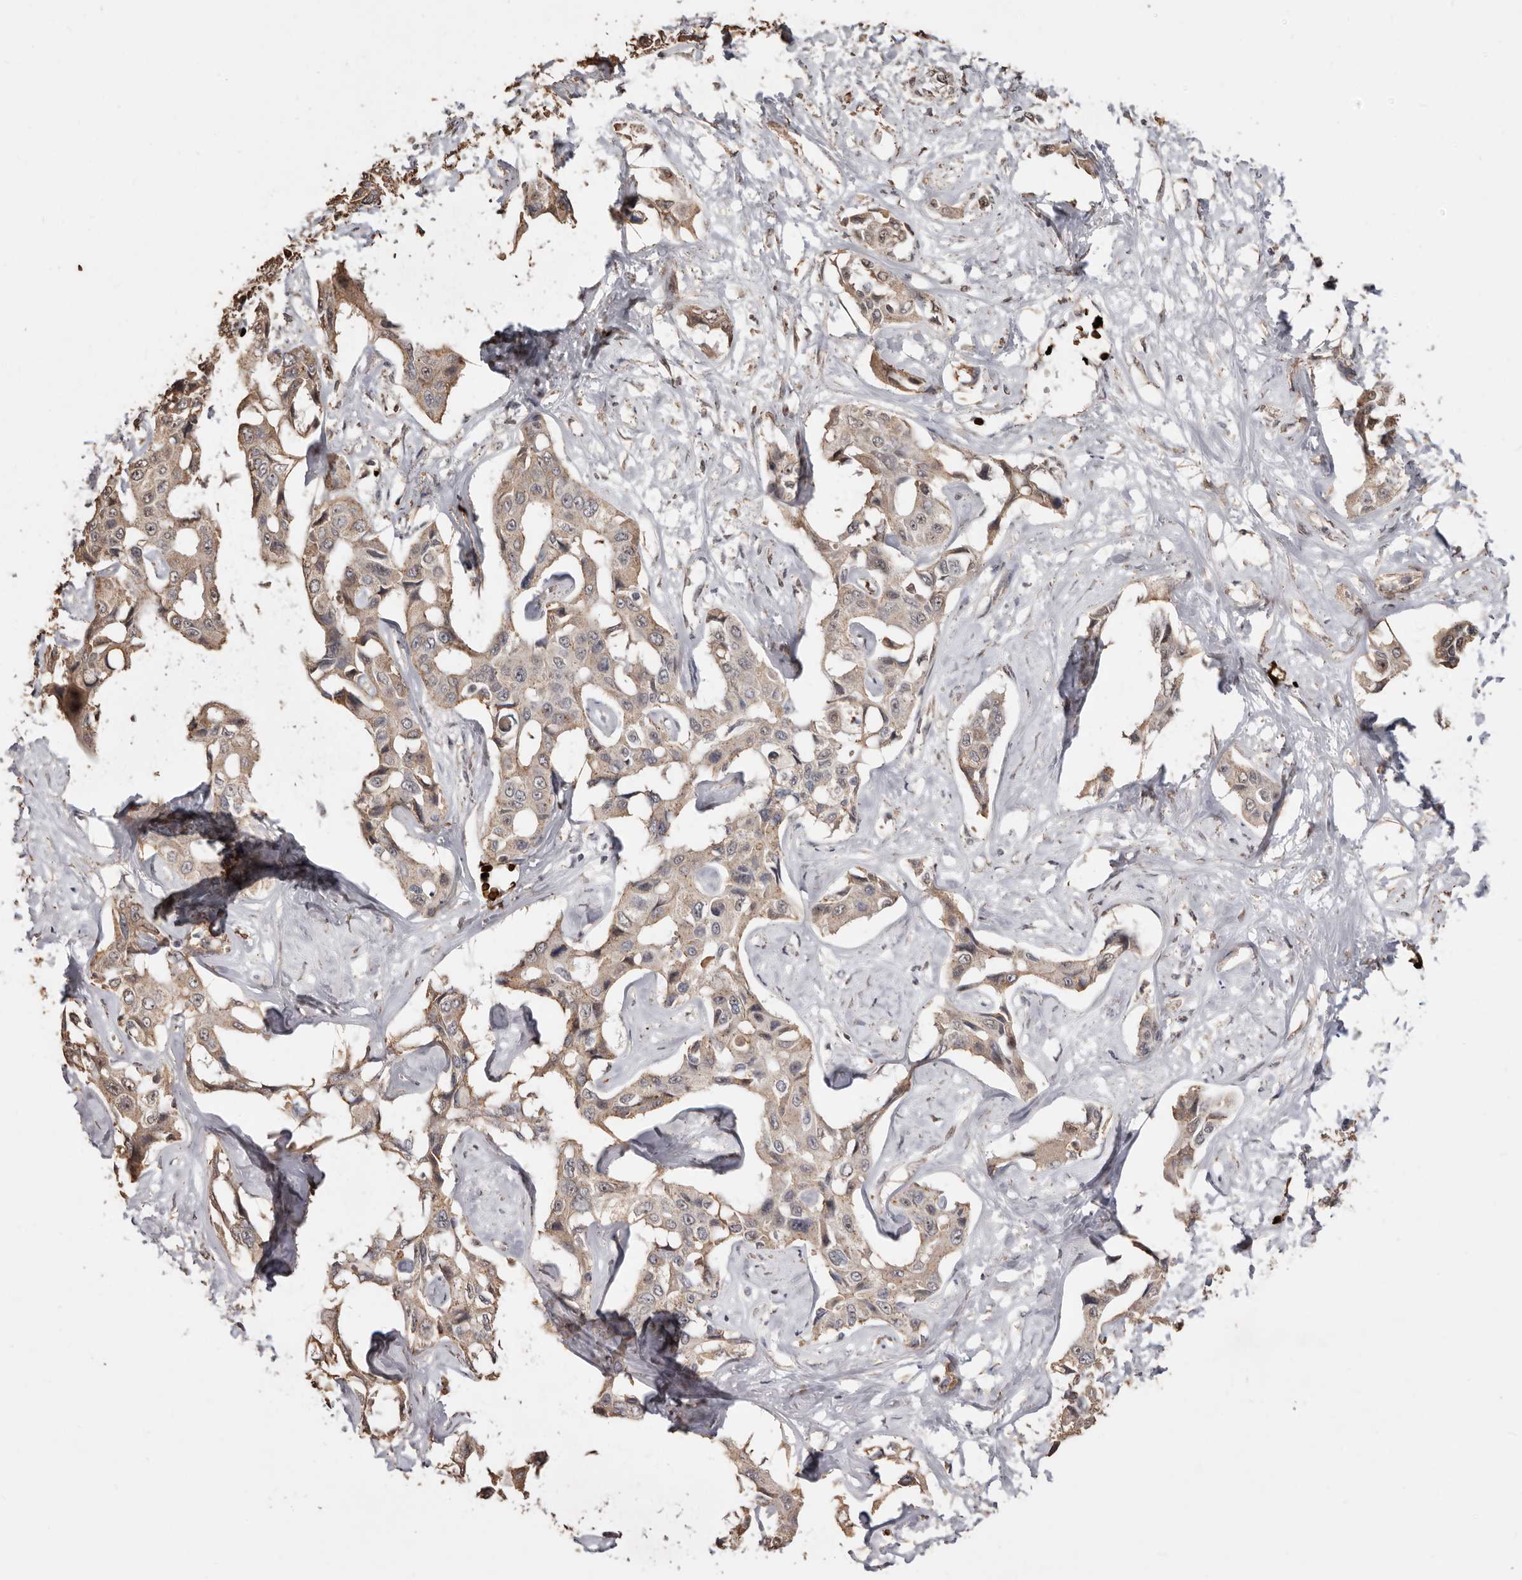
{"staining": {"intensity": "weak", "quantity": ">75%", "location": "cytoplasmic/membranous"}, "tissue": "liver cancer", "cell_type": "Tumor cells", "image_type": "cancer", "snomed": [{"axis": "morphology", "description": "Cholangiocarcinoma"}, {"axis": "topography", "description": "Liver"}], "caption": "Immunohistochemical staining of cholangiocarcinoma (liver) exhibits weak cytoplasmic/membranous protein staining in about >75% of tumor cells. The staining is performed using DAB (3,3'-diaminobenzidine) brown chromogen to label protein expression. The nuclei are counter-stained blue using hematoxylin.", "gene": "GRAMD2A", "patient": {"sex": "male", "age": 59}}